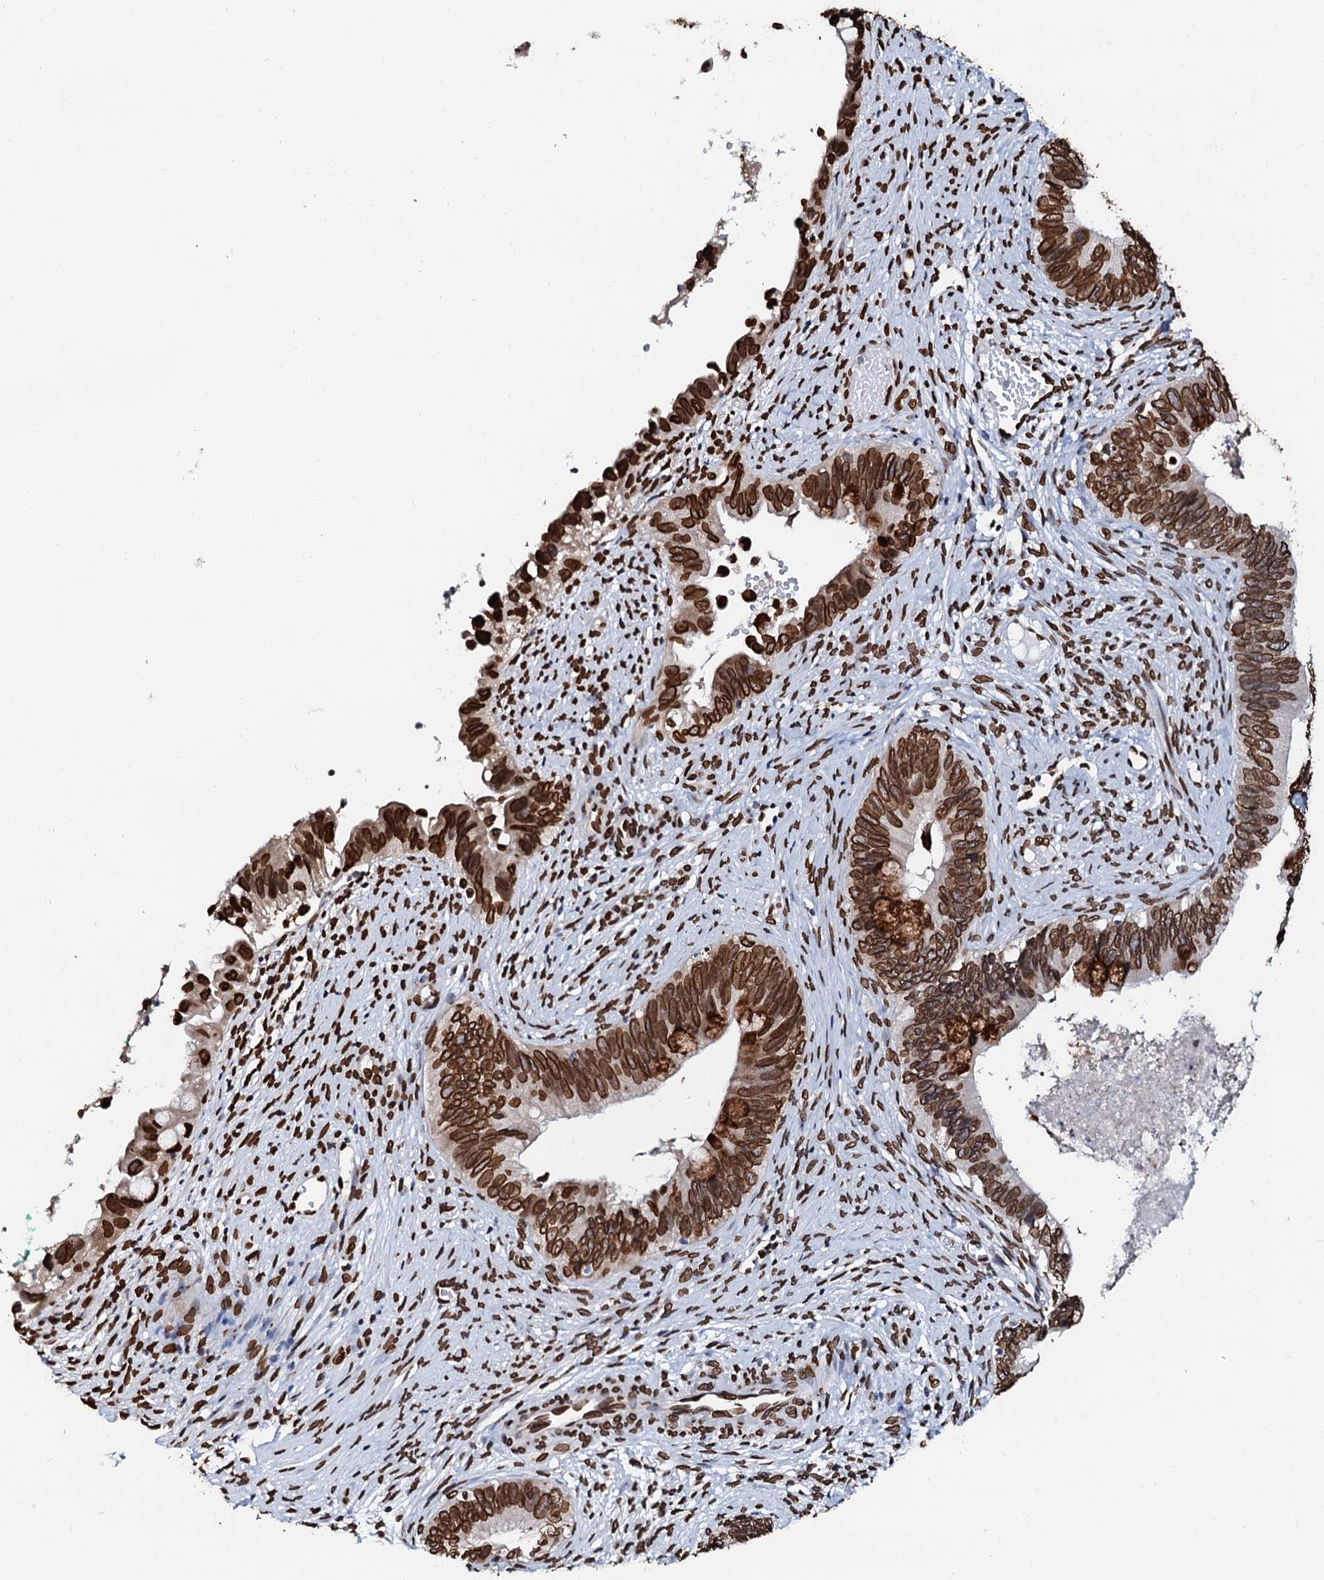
{"staining": {"intensity": "strong", "quantity": ">75%", "location": "cytoplasmic/membranous,nuclear"}, "tissue": "cervical cancer", "cell_type": "Tumor cells", "image_type": "cancer", "snomed": [{"axis": "morphology", "description": "Adenocarcinoma, NOS"}, {"axis": "topography", "description": "Cervix"}], "caption": "The micrograph demonstrates staining of cervical cancer, revealing strong cytoplasmic/membranous and nuclear protein positivity (brown color) within tumor cells.", "gene": "KATNAL2", "patient": {"sex": "female", "age": 42}}